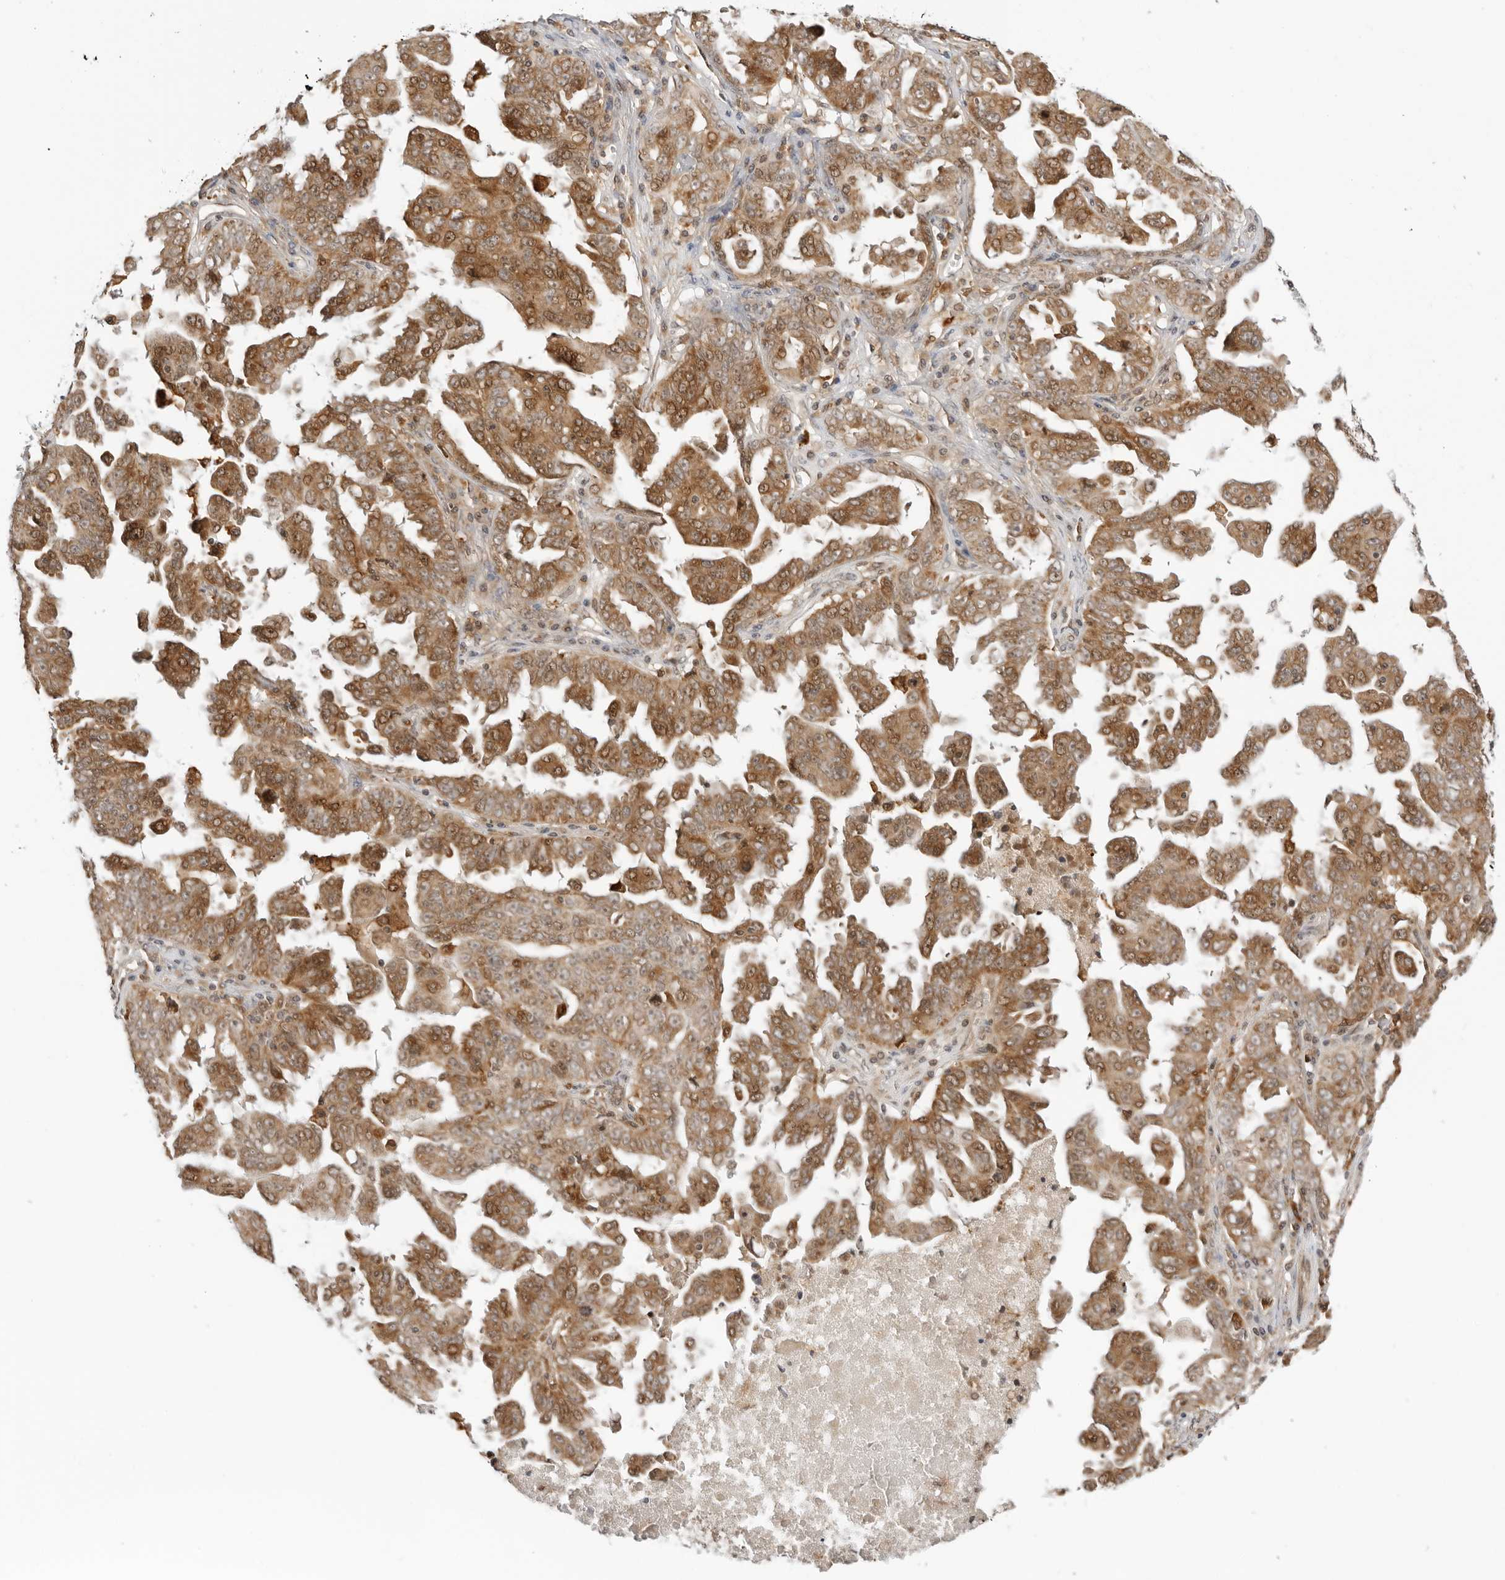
{"staining": {"intensity": "moderate", "quantity": ">75%", "location": "cytoplasmic/membranous"}, "tissue": "ovarian cancer", "cell_type": "Tumor cells", "image_type": "cancer", "snomed": [{"axis": "morphology", "description": "Carcinoma, endometroid"}, {"axis": "topography", "description": "Ovary"}], "caption": "Endometroid carcinoma (ovarian) was stained to show a protein in brown. There is medium levels of moderate cytoplasmic/membranous positivity in about >75% of tumor cells.", "gene": "RC3H1", "patient": {"sex": "female", "age": 62}}